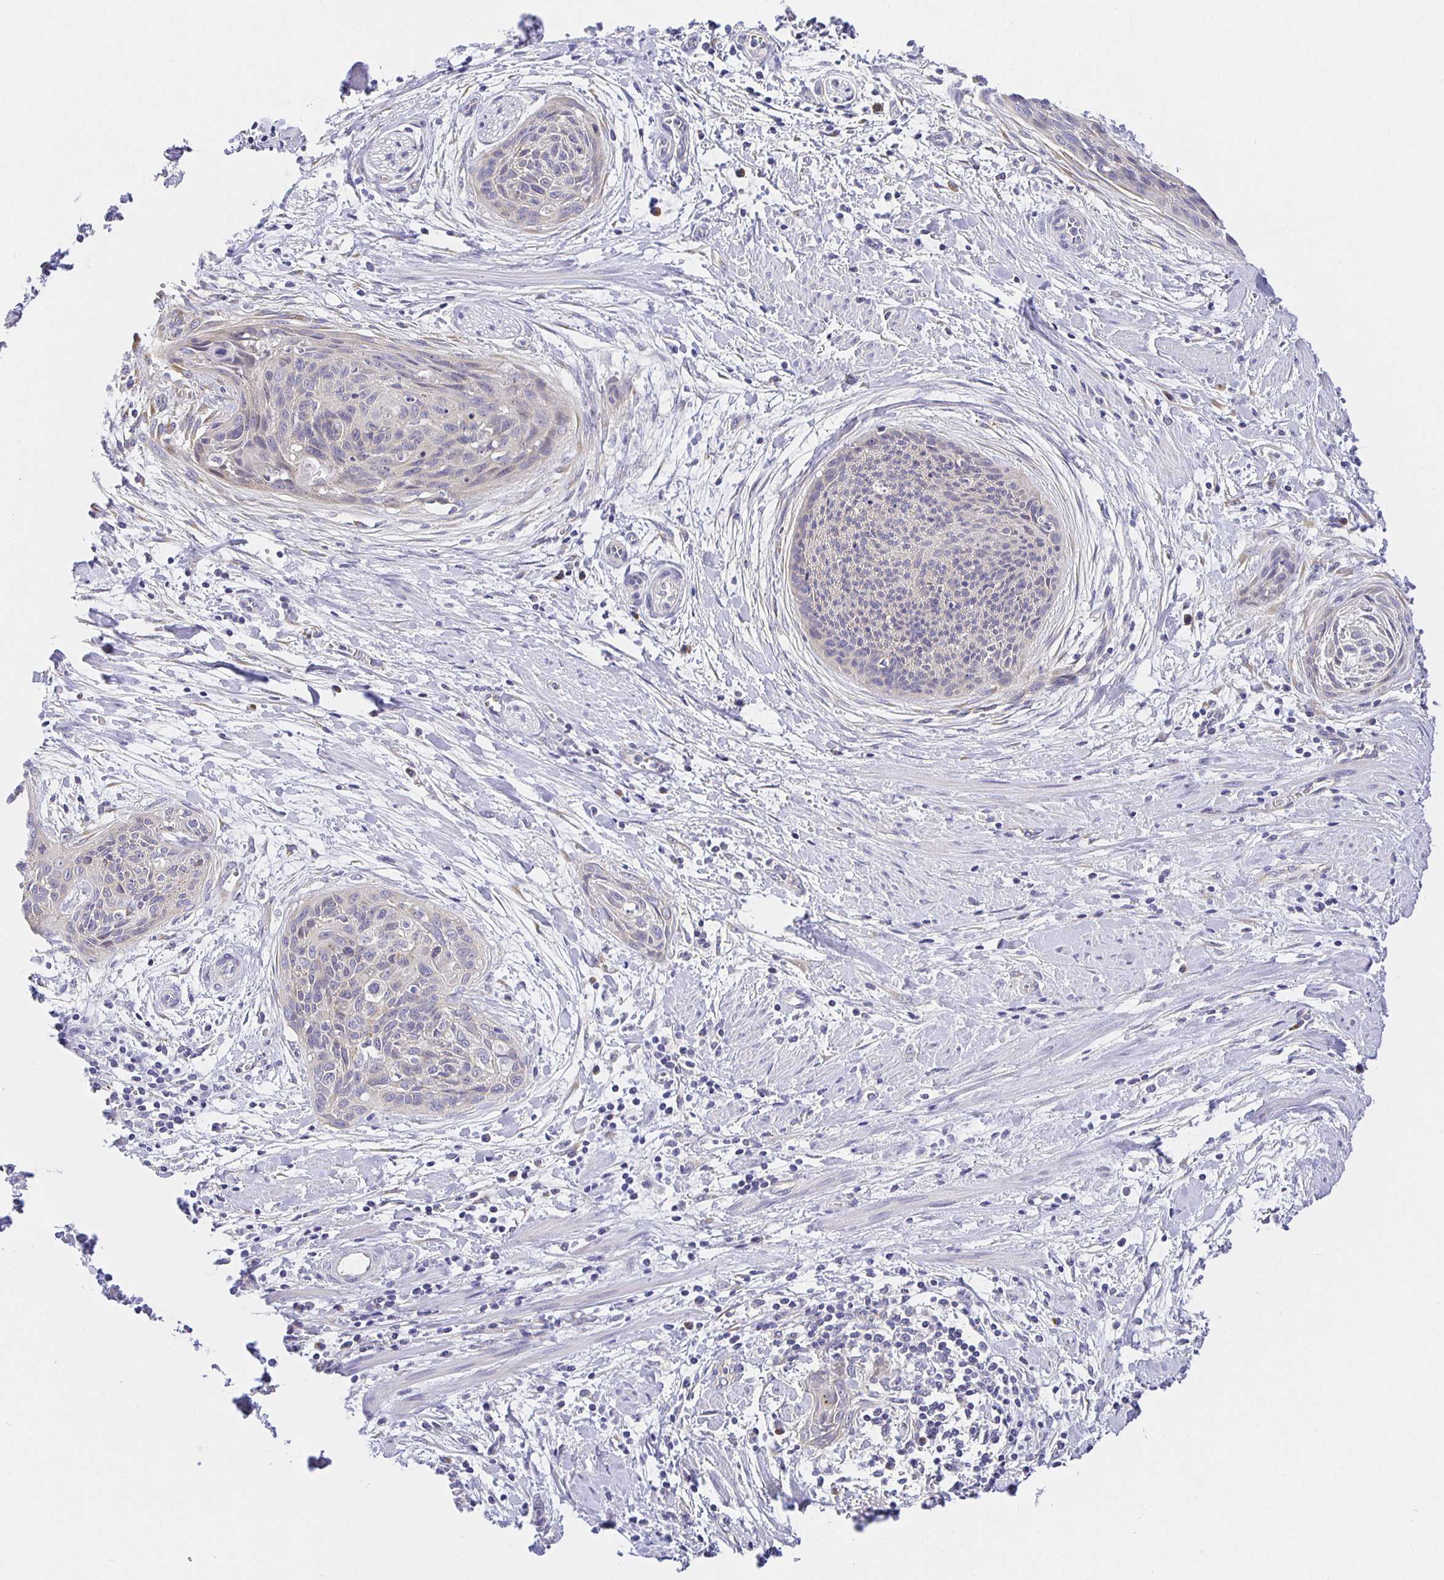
{"staining": {"intensity": "negative", "quantity": "none", "location": "none"}, "tissue": "cervical cancer", "cell_type": "Tumor cells", "image_type": "cancer", "snomed": [{"axis": "morphology", "description": "Squamous cell carcinoma, NOS"}, {"axis": "topography", "description": "Cervix"}], "caption": "IHC of cervical cancer demonstrates no expression in tumor cells. (DAB IHC with hematoxylin counter stain).", "gene": "OPALIN", "patient": {"sex": "female", "age": 55}}